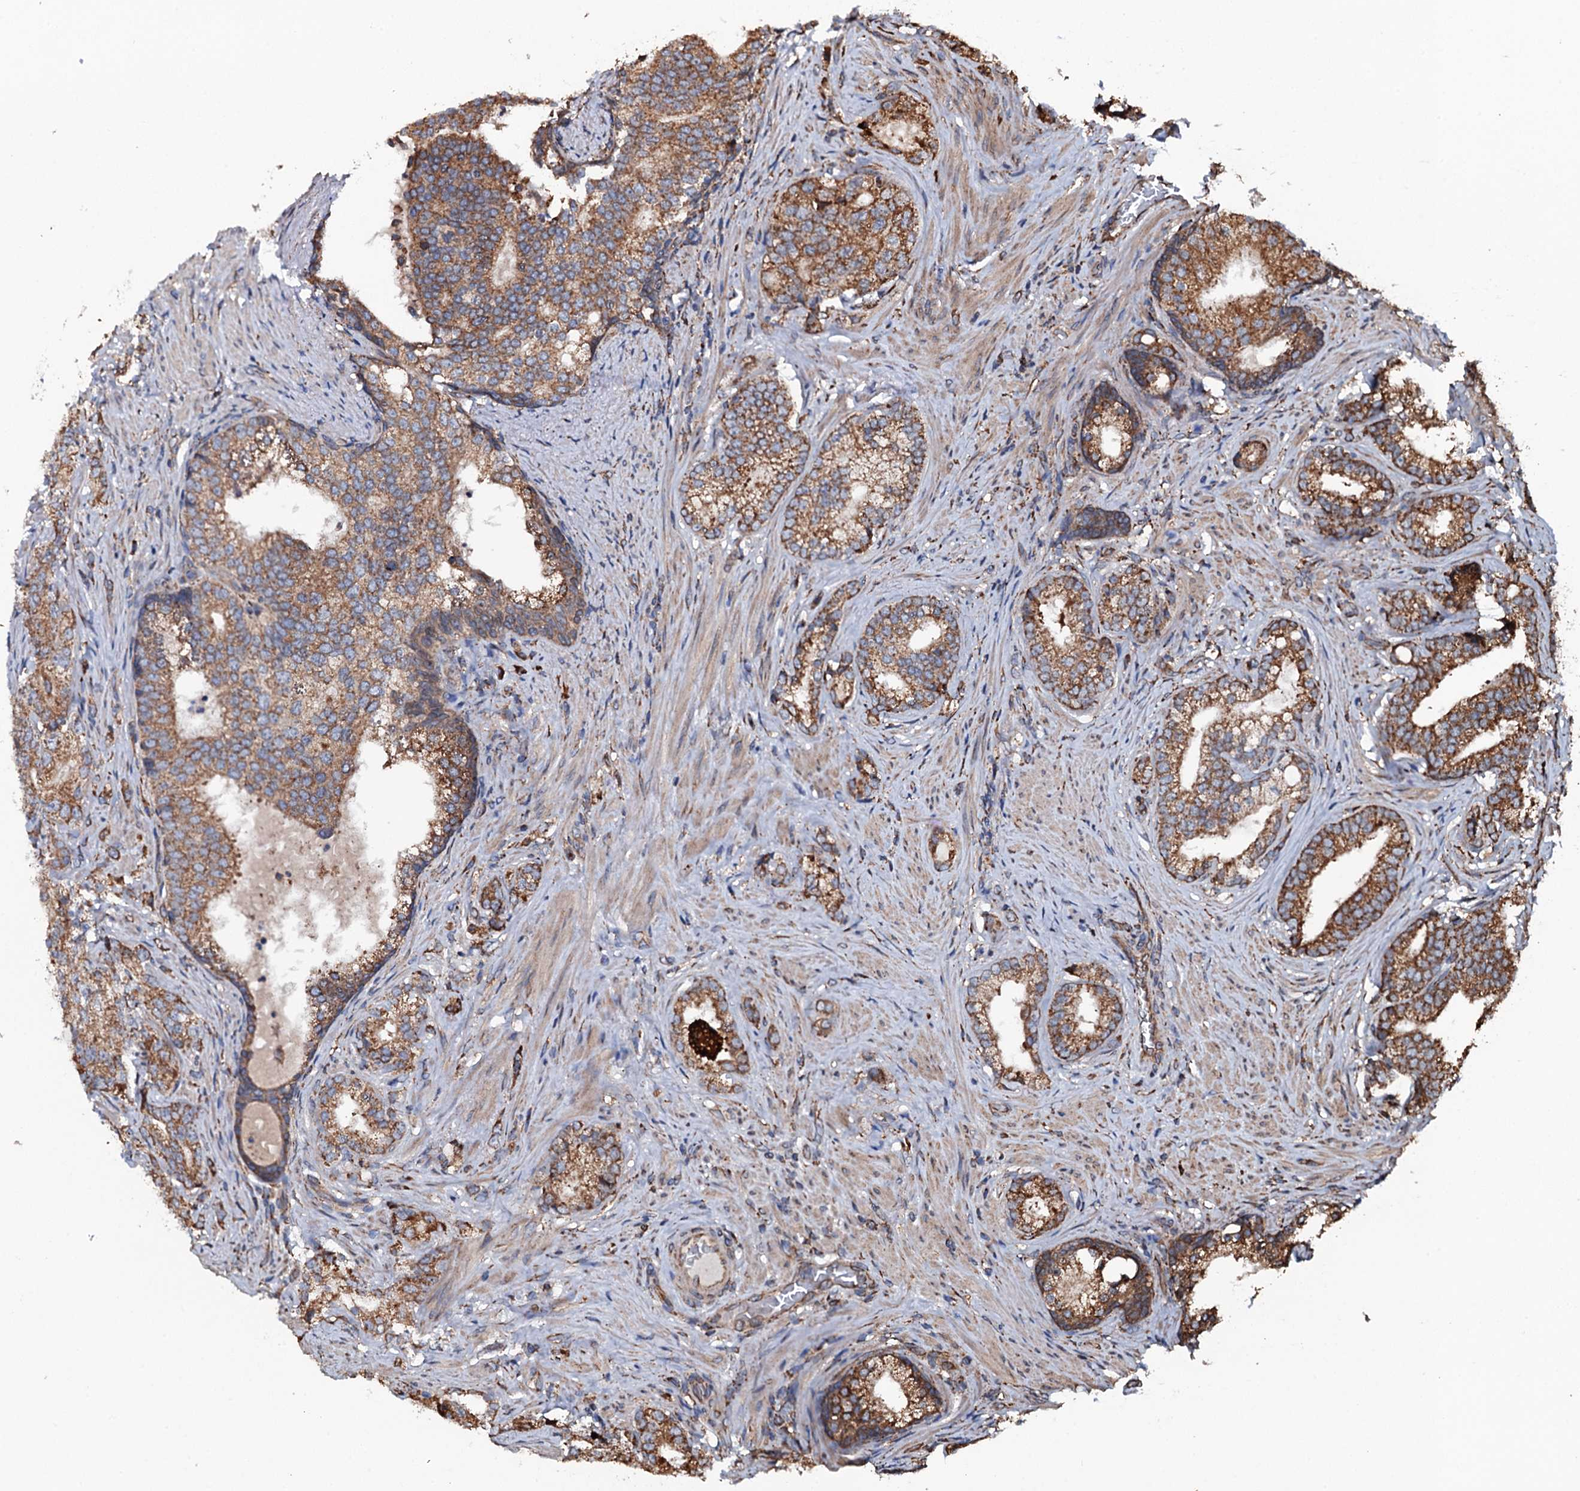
{"staining": {"intensity": "moderate", "quantity": ">75%", "location": "cytoplasmic/membranous"}, "tissue": "prostate cancer", "cell_type": "Tumor cells", "image_type": "cancer", "snomed": [{"axis": "morphology", "description": "Adenocarcinoma, Low grade"}, {"axis": "topography", "description": "Prostate"}], "caption": "Protein staining of prostate cancer tissue demonstrates moderate cytoplasmic/membranous staining in approximately >75% of tumor cells. Immunohistochemistry (ihc) stains the protein in brown and the nuclei are stained blue.", "gene": "RAB12", "patient": {"sex": "male", "age": 71}}